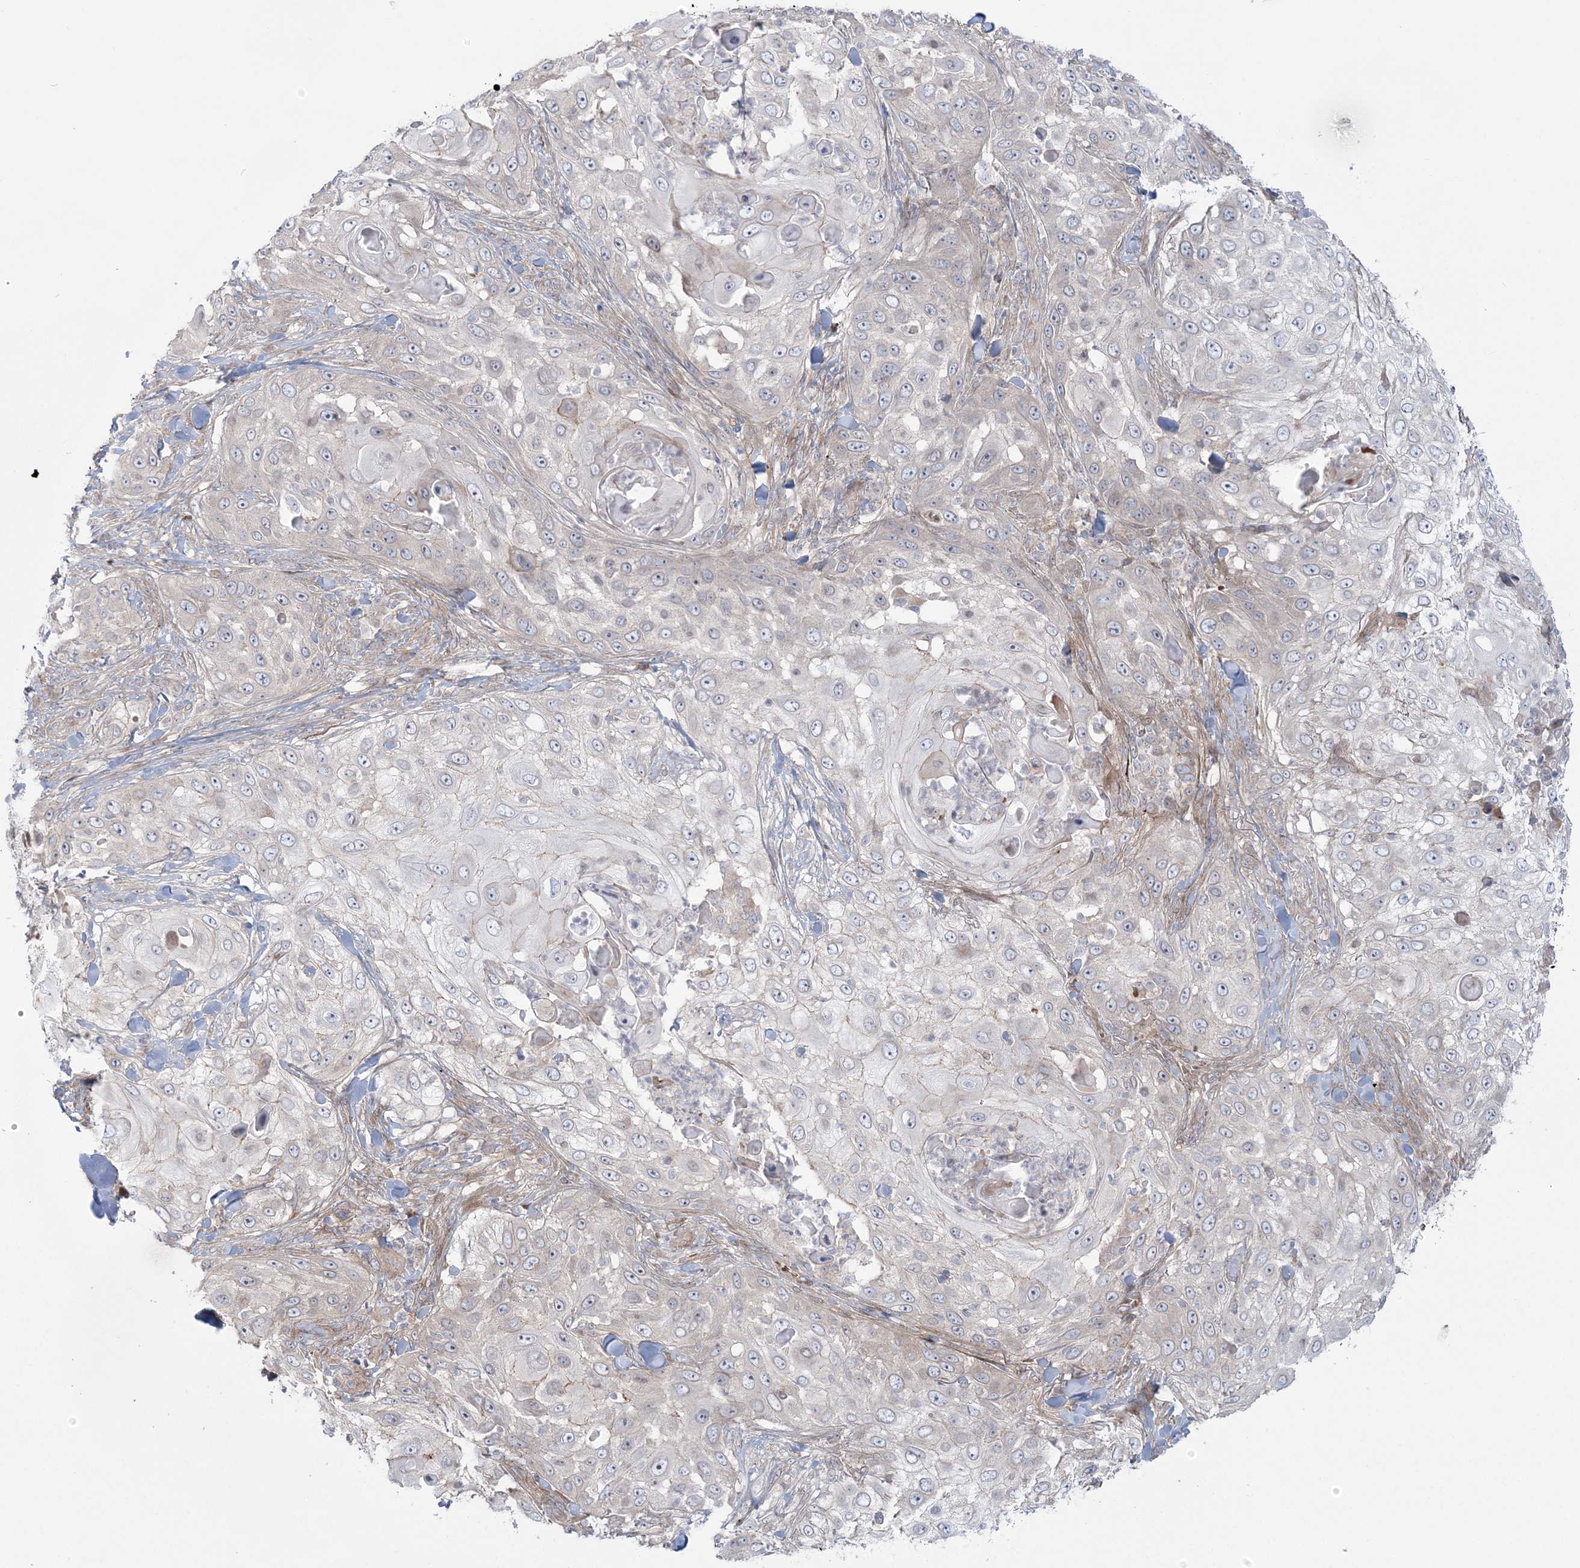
{"staining": {"intensity": "negative", "quantity": "none", "location": "none"}, "tissue": "skin cancer", "cell_type": "Tumor cells", "image_type": "cancer", "snomed": [{"axis": "morphology", "description": "Squamous cell carcinoma, NOS"}, {"axis": "topography", "description": "Skin"}], "caption": "The micrograph displays no significant expression in tumor cells of skin cancer.", "gene": "NUDT9", "patient": {"sex": "female", "age": 44}}